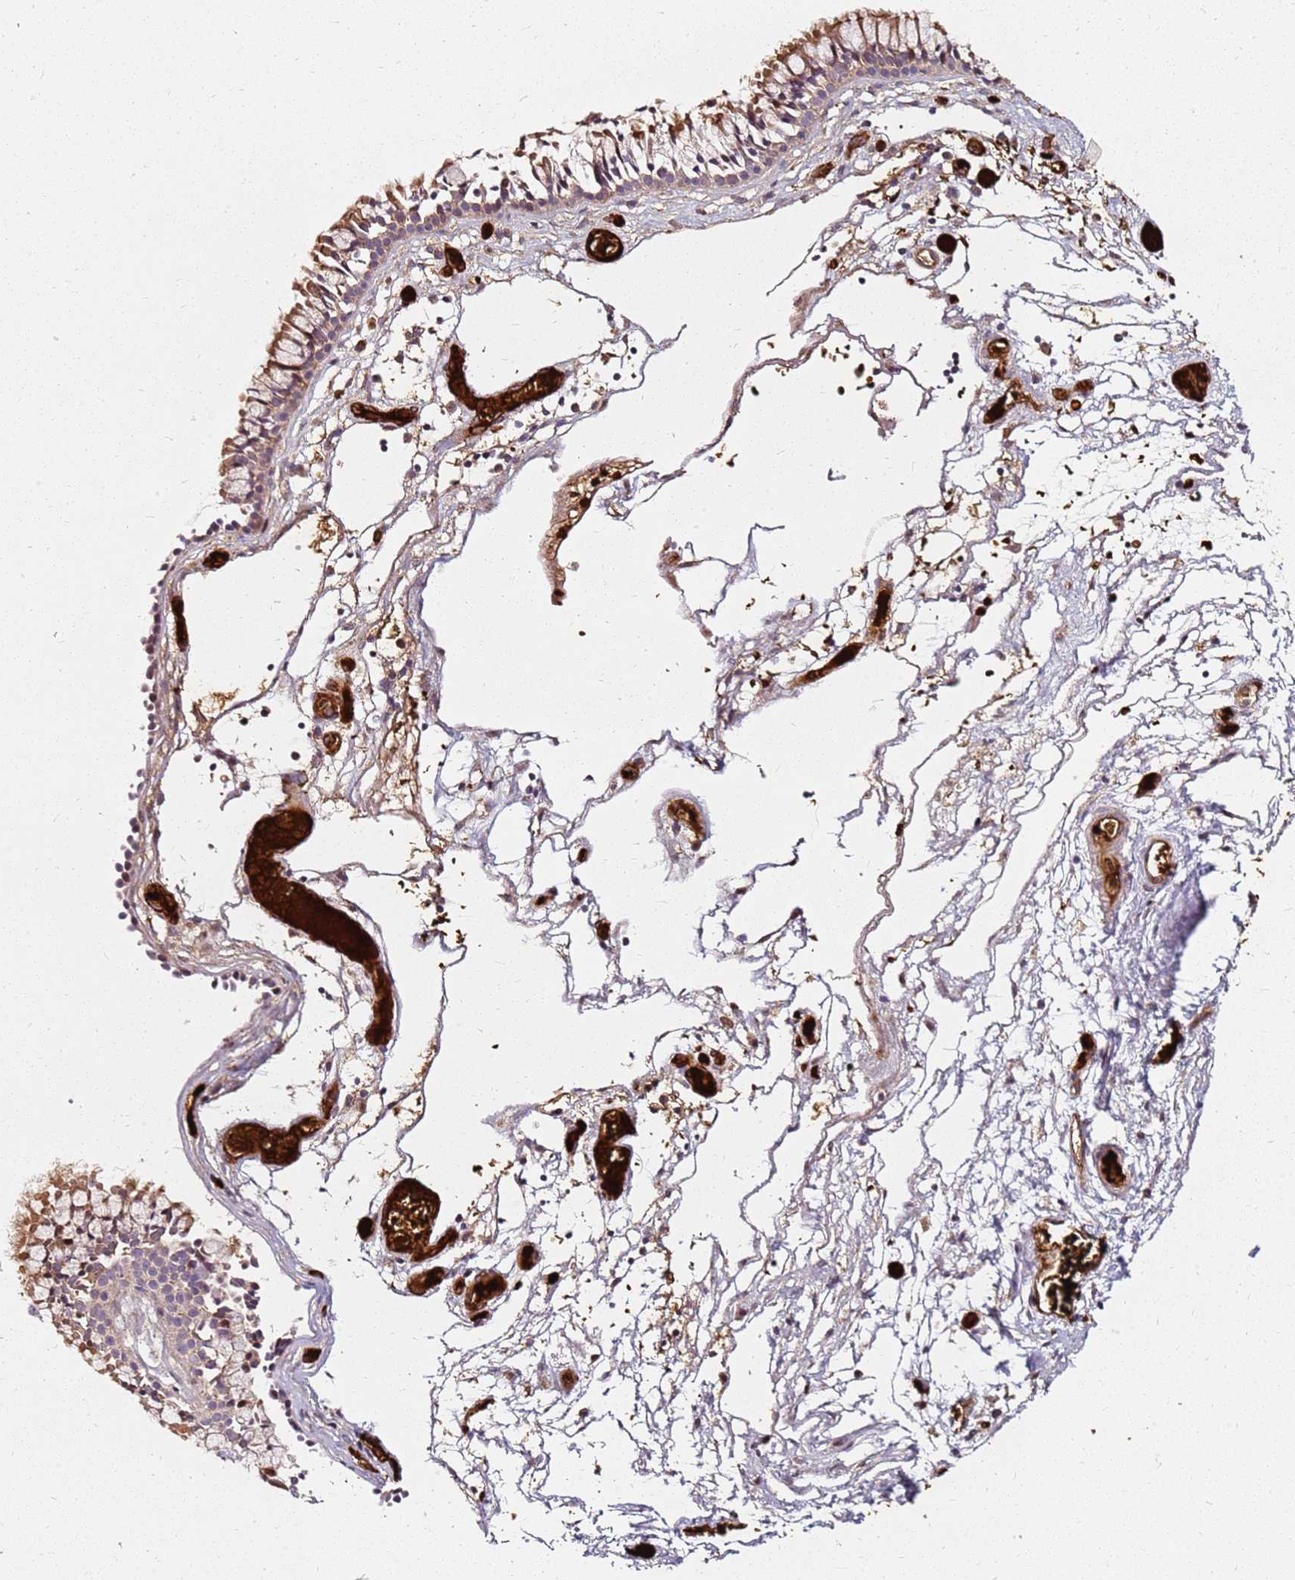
{"staining": {"intensity": "moderate", "quantity": "25%-75%", "location": "cytoplasmic/membranous"}, "tissue": "nasopharynx", "cell_type": "Respiratory epithelial cells", "image_type": "normal", "snomed": [{"axis": "morphology", "description": "Normal tissue, NOS"}, {"axis": "topography", "description": "Nasopharynx"}], "caption": "Immunohistochemistry (IHC) (DAB) staining of unremarkable nasopharynx reveals moderate cytoplasmic/membranous protein expression in approximately 25%-75% of respiratory epithelial cells. Using DAB (3,3'-diaminobenzidine) (brown) and hematoxylin (blue) stains, captured at high magnification using brightfield microscopy.", "gene": "RNF11", "patient": {"sex": "male", "age": 82}}